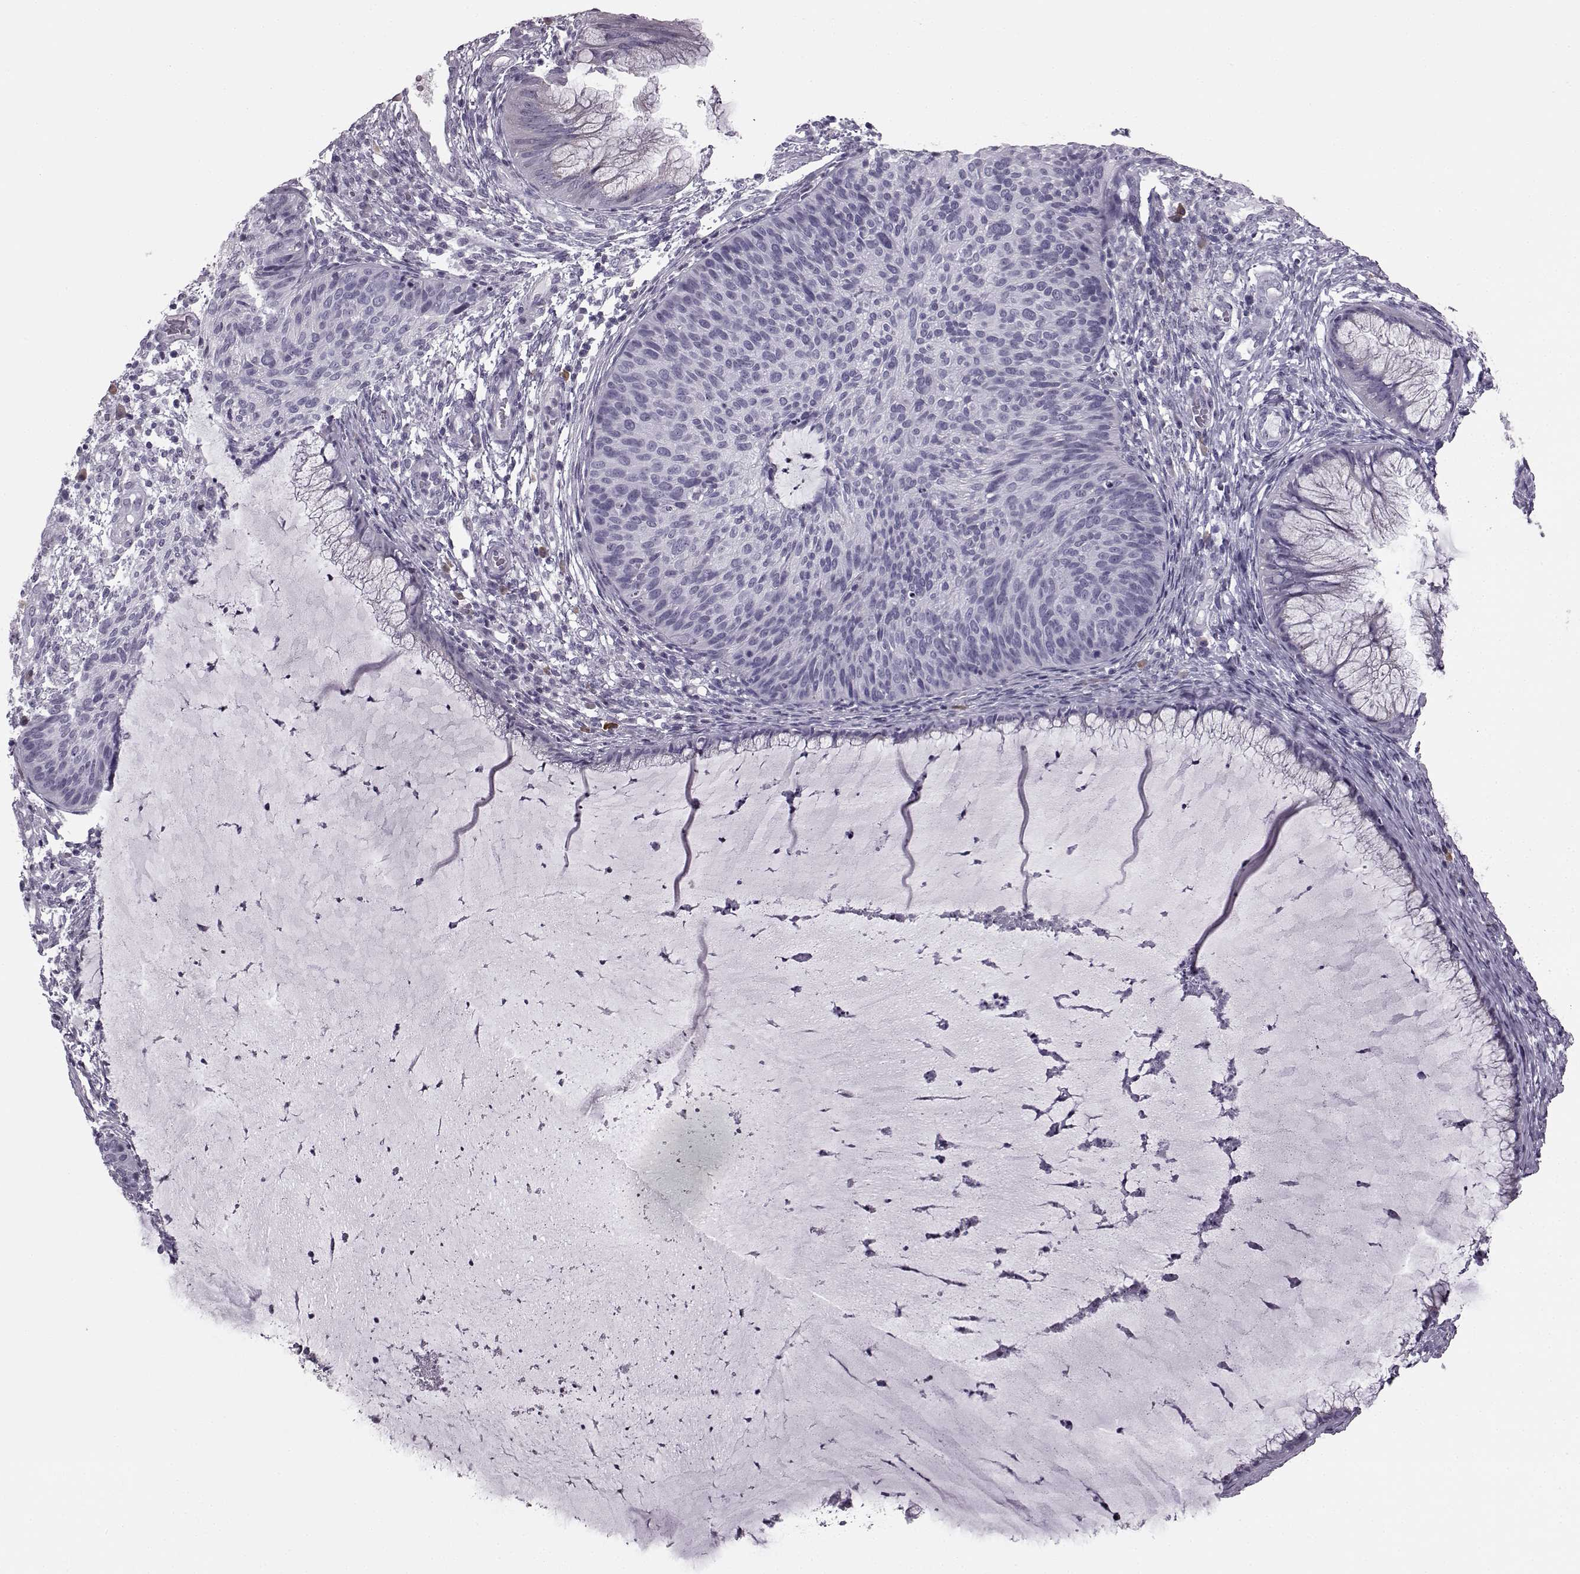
{"staining": {"intensity": "negative", "quantity": "none", "location": "none"}, "tissue": "cervical cancer", "cell_type": "Tumor cells", "image_type": "cancer", "snomed": [{"axis": "morphology", "description": "Squamous cell carcinoma, NOS"}, {"axis": "topography", "description": "Cervix"}], "caption": "Image shows no significant protein expression in tumor cells of cervical cancer.", "gene": "JSRP1", "patient": {"sex": "female", "age": 36}}